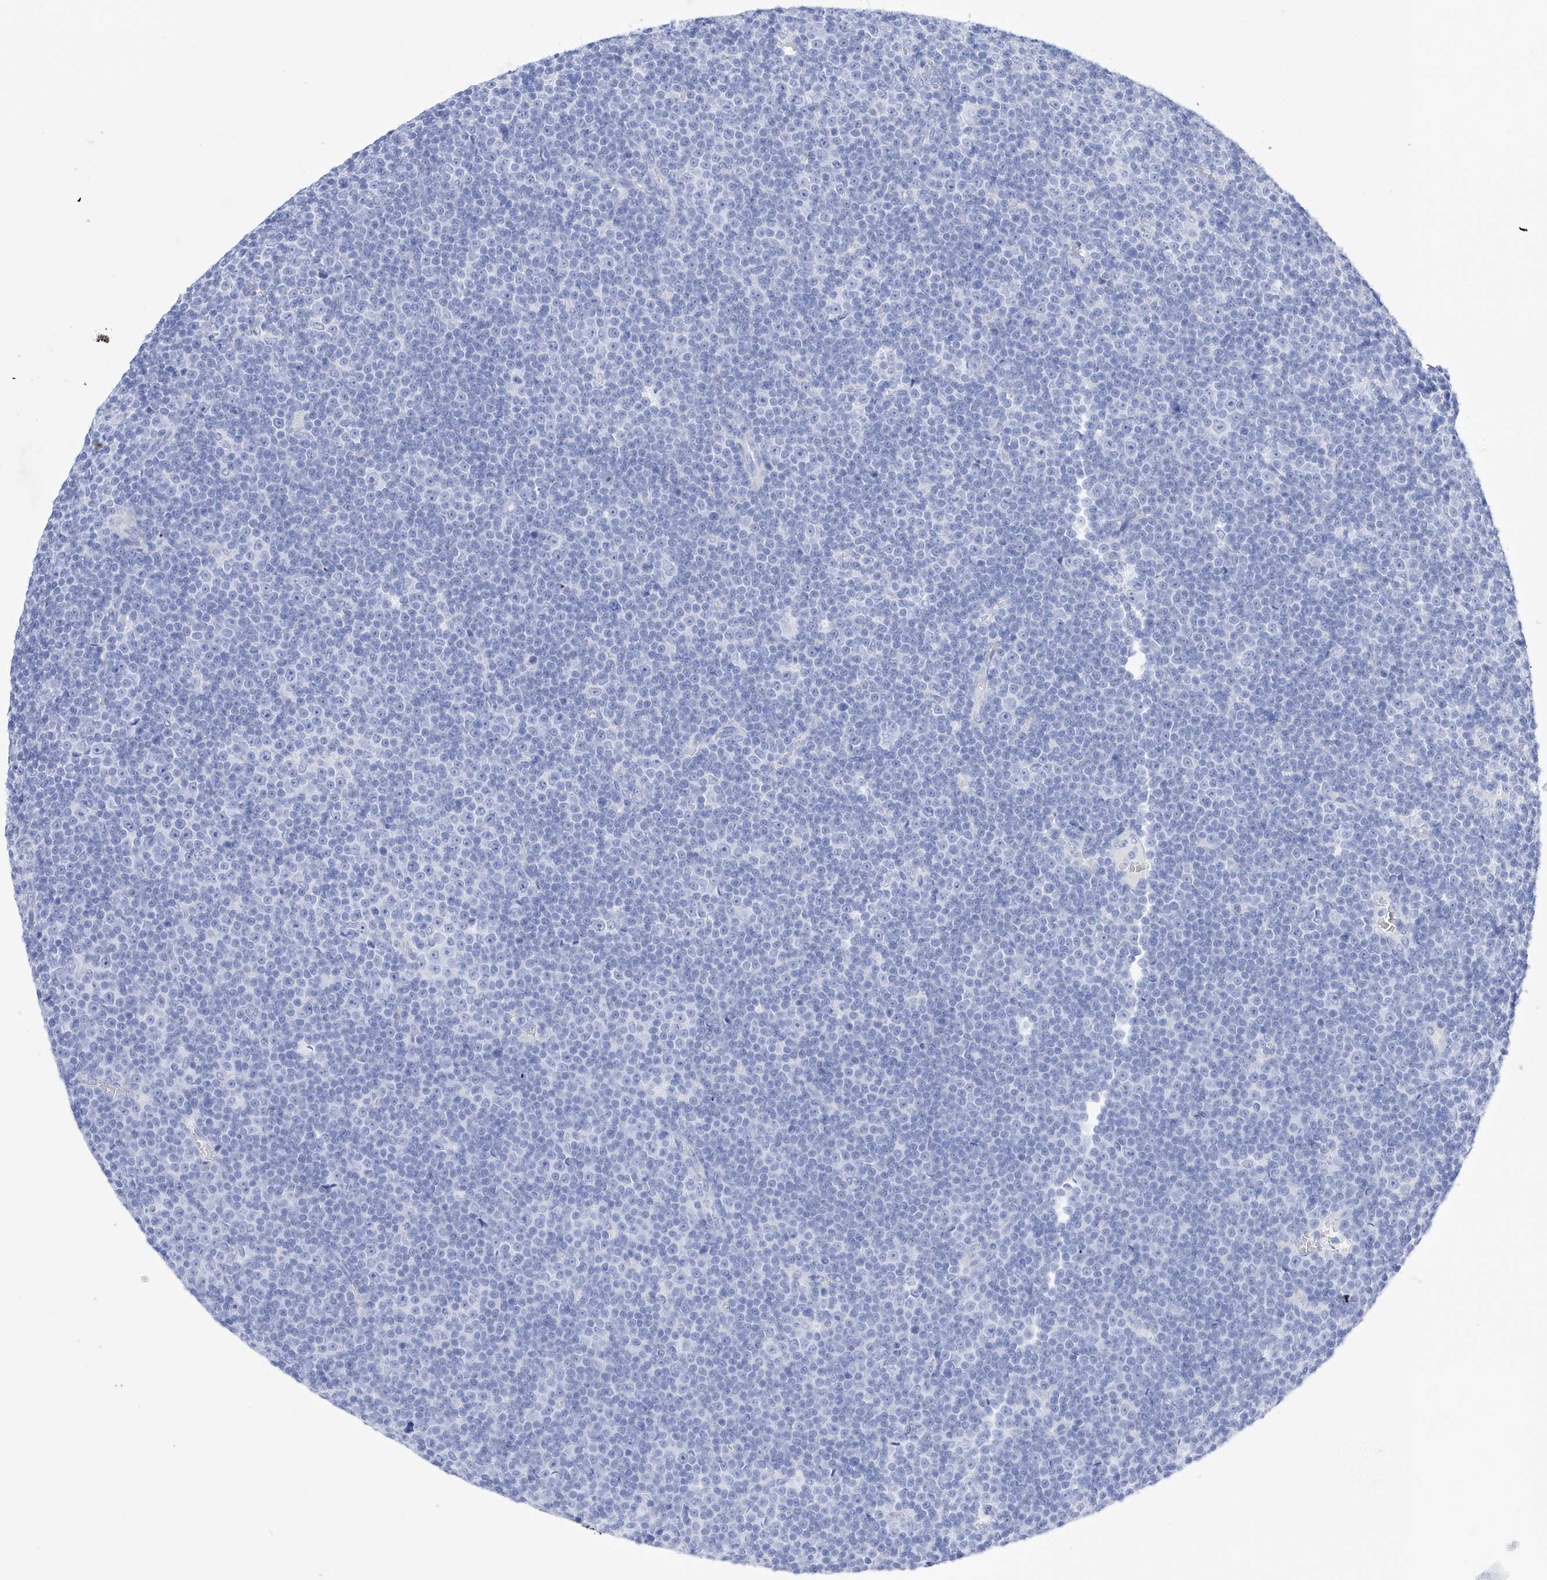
{"staining": {"intensity": "negative", "quantity": "none", "location": "none"}, "tissue": "lymphoma", "cell_type": "Tumor cells", "image_type": "cancer", "snomed": [{"axis": "morphology", "description": "Malignant lymphoma, non-Hodgkin's type, Low grade"}, {"axis": "topography", "description": "Lymph node"}], "caption": "Micrograph shows no significant protein staining in tumor cells of low-grade malignant lymphoma, non-Hodgkin's type.", "gene": "TRPC7", "patient": {"sex": "female", "age": 67}}